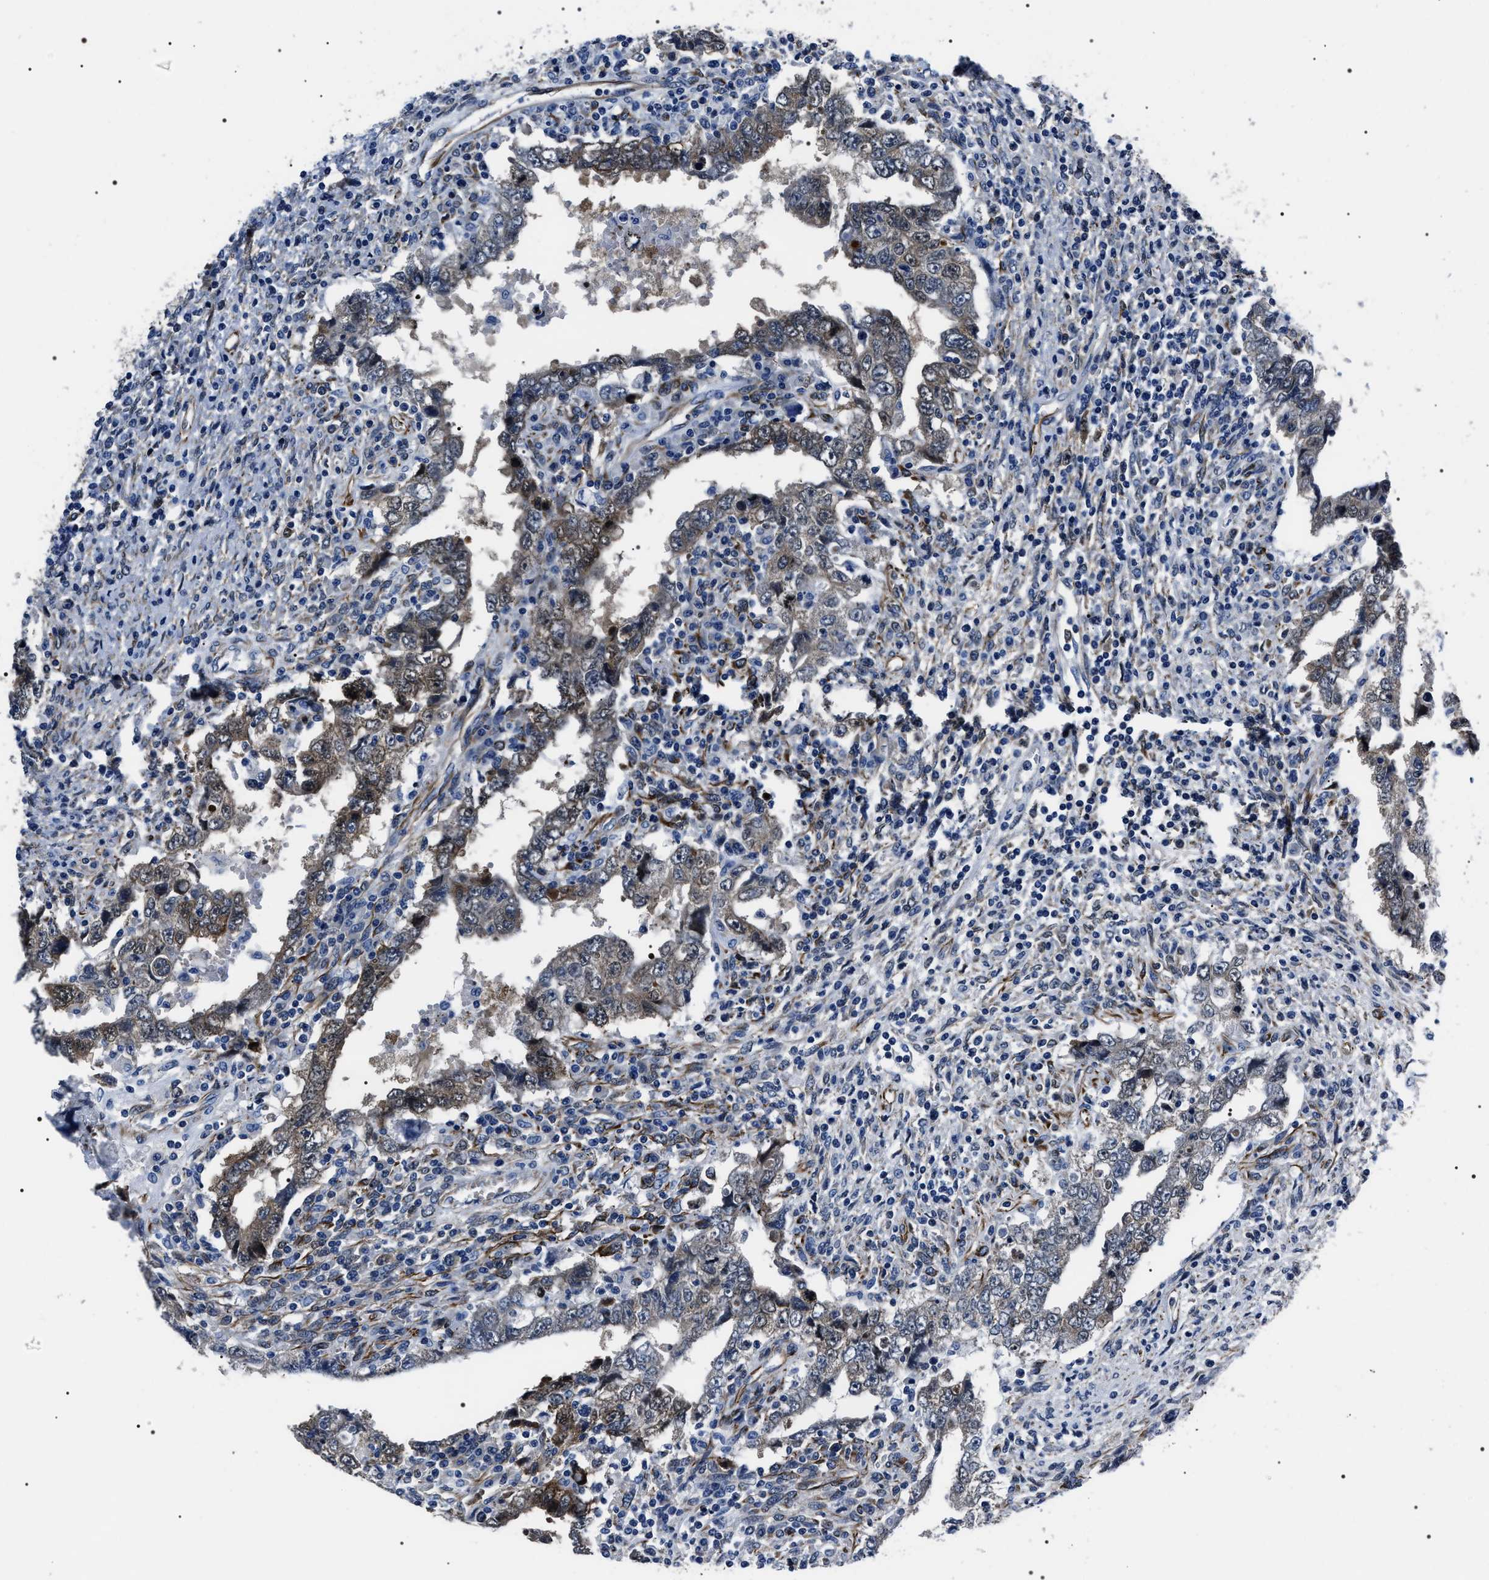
{"staining": {"intensity": "weak", "quantity": "25%-75%", "location": "cytoplasmic/membranous"}, "tissue": "testis cancer", "cell_type": "Tumor cells", "image_type": "cancer", "snomed": [{"axis": "morphology", "description": "Carcinoma, Embryonal, NOS"}, {"axis": "topography", "description": "Testis"}], "caption": "A brown stain shows weak cytoplasmic/membranous staining of a protein in human testis cancer (embryonal carcinoma) tumor cells.", "gene": "BAG2", "patient": {"sex": "male", "age": 26}}